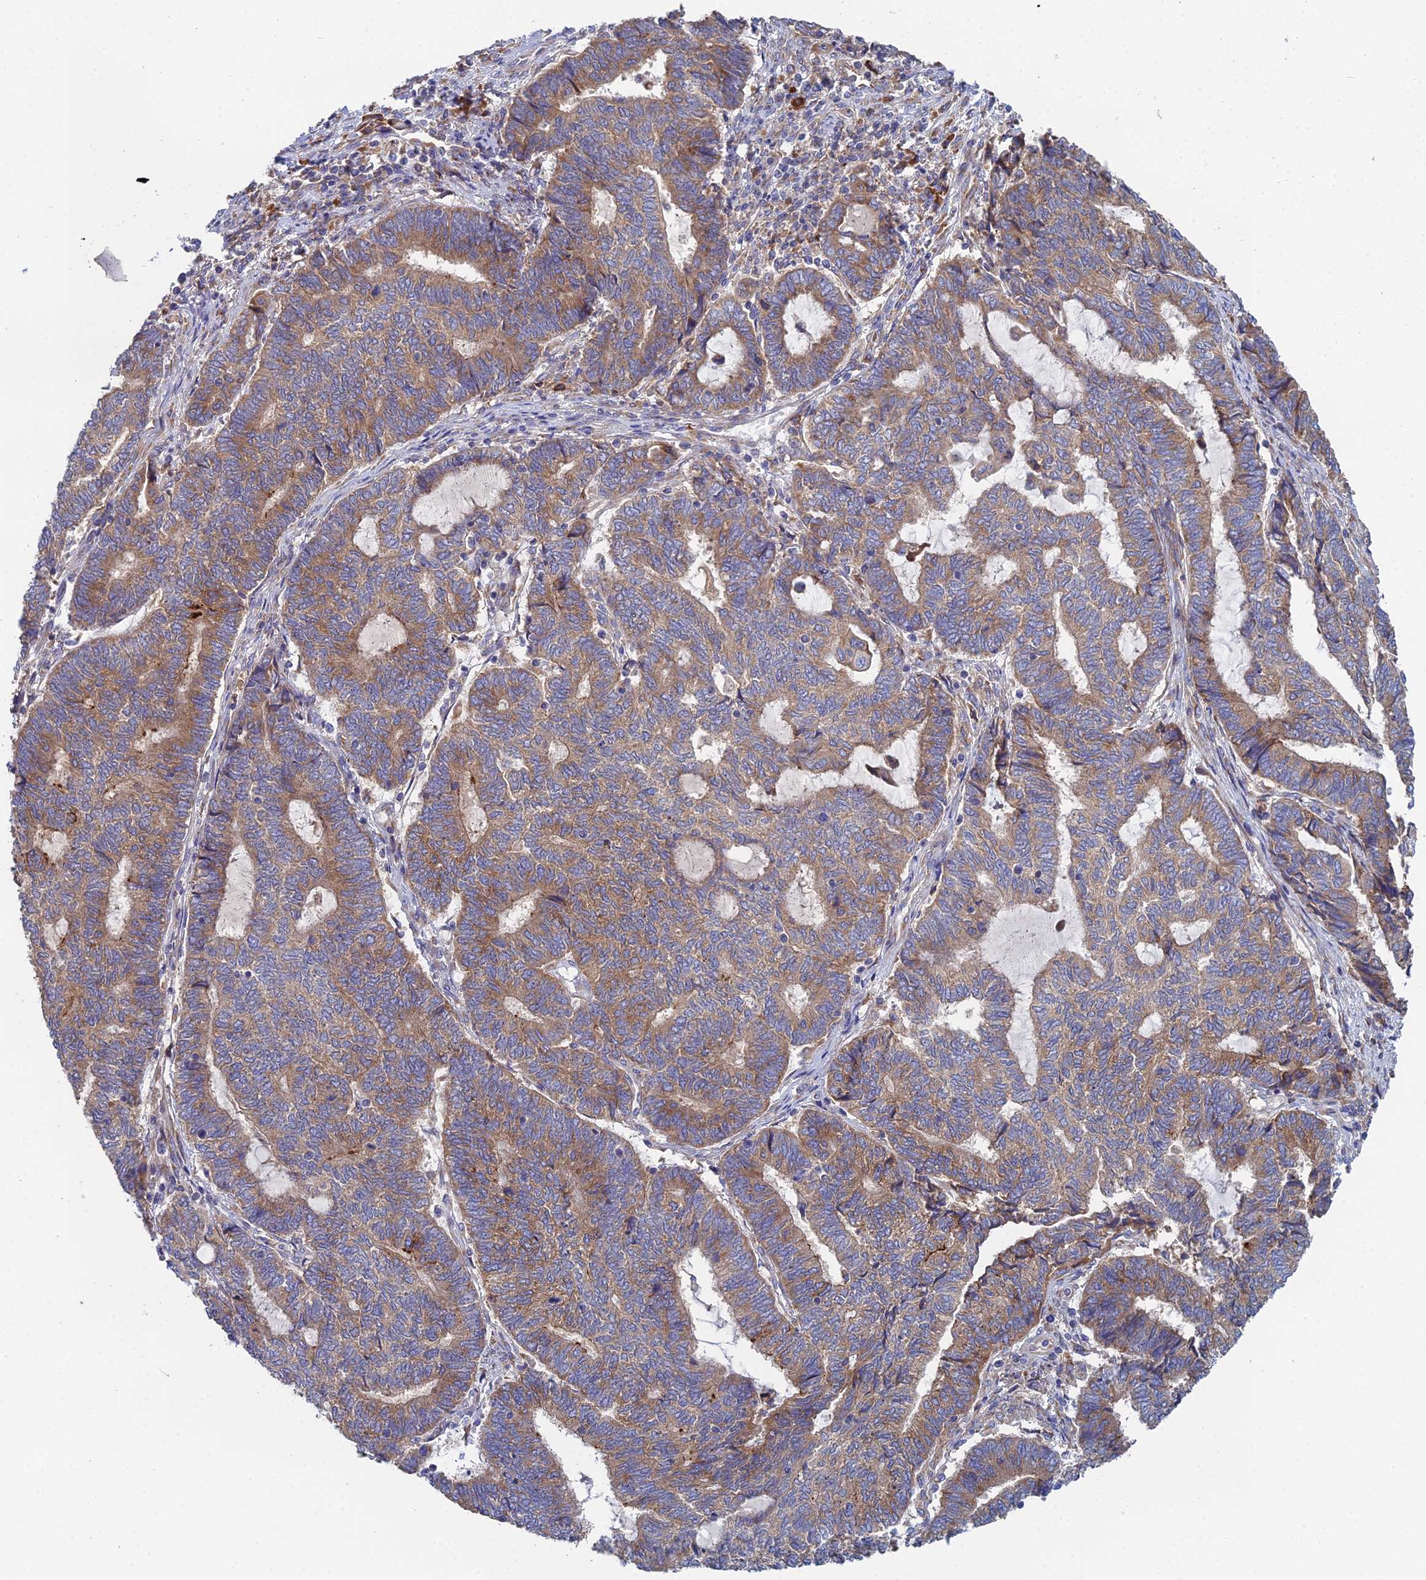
{"staining": {"intensity": "moderate", "quantity": ">75%", "location": "cytoplasmic/membranous"}, "tissue": "endometrial cancer", "cell_type": "Tumor cells", "image_type": "cancer", "snomed": [{"axis": "morphology", "description": "Adenocarcinoma, NOS"}, {"axis": "topography", "description": "Uterus"}, {"axis": "topography", "description": "Endometrium"}], "caption": "This histopathology image exhibits endometrial cancer stained with immunohistochemistry (IHC) to label a protein in brown. The cytoplasmic/membranous of tumor cells show moderate positivity for the protein. Nuclei are counter-stained blue.", "gene": "CLCN3", "patient": {"sex": "female", "age": 70}}